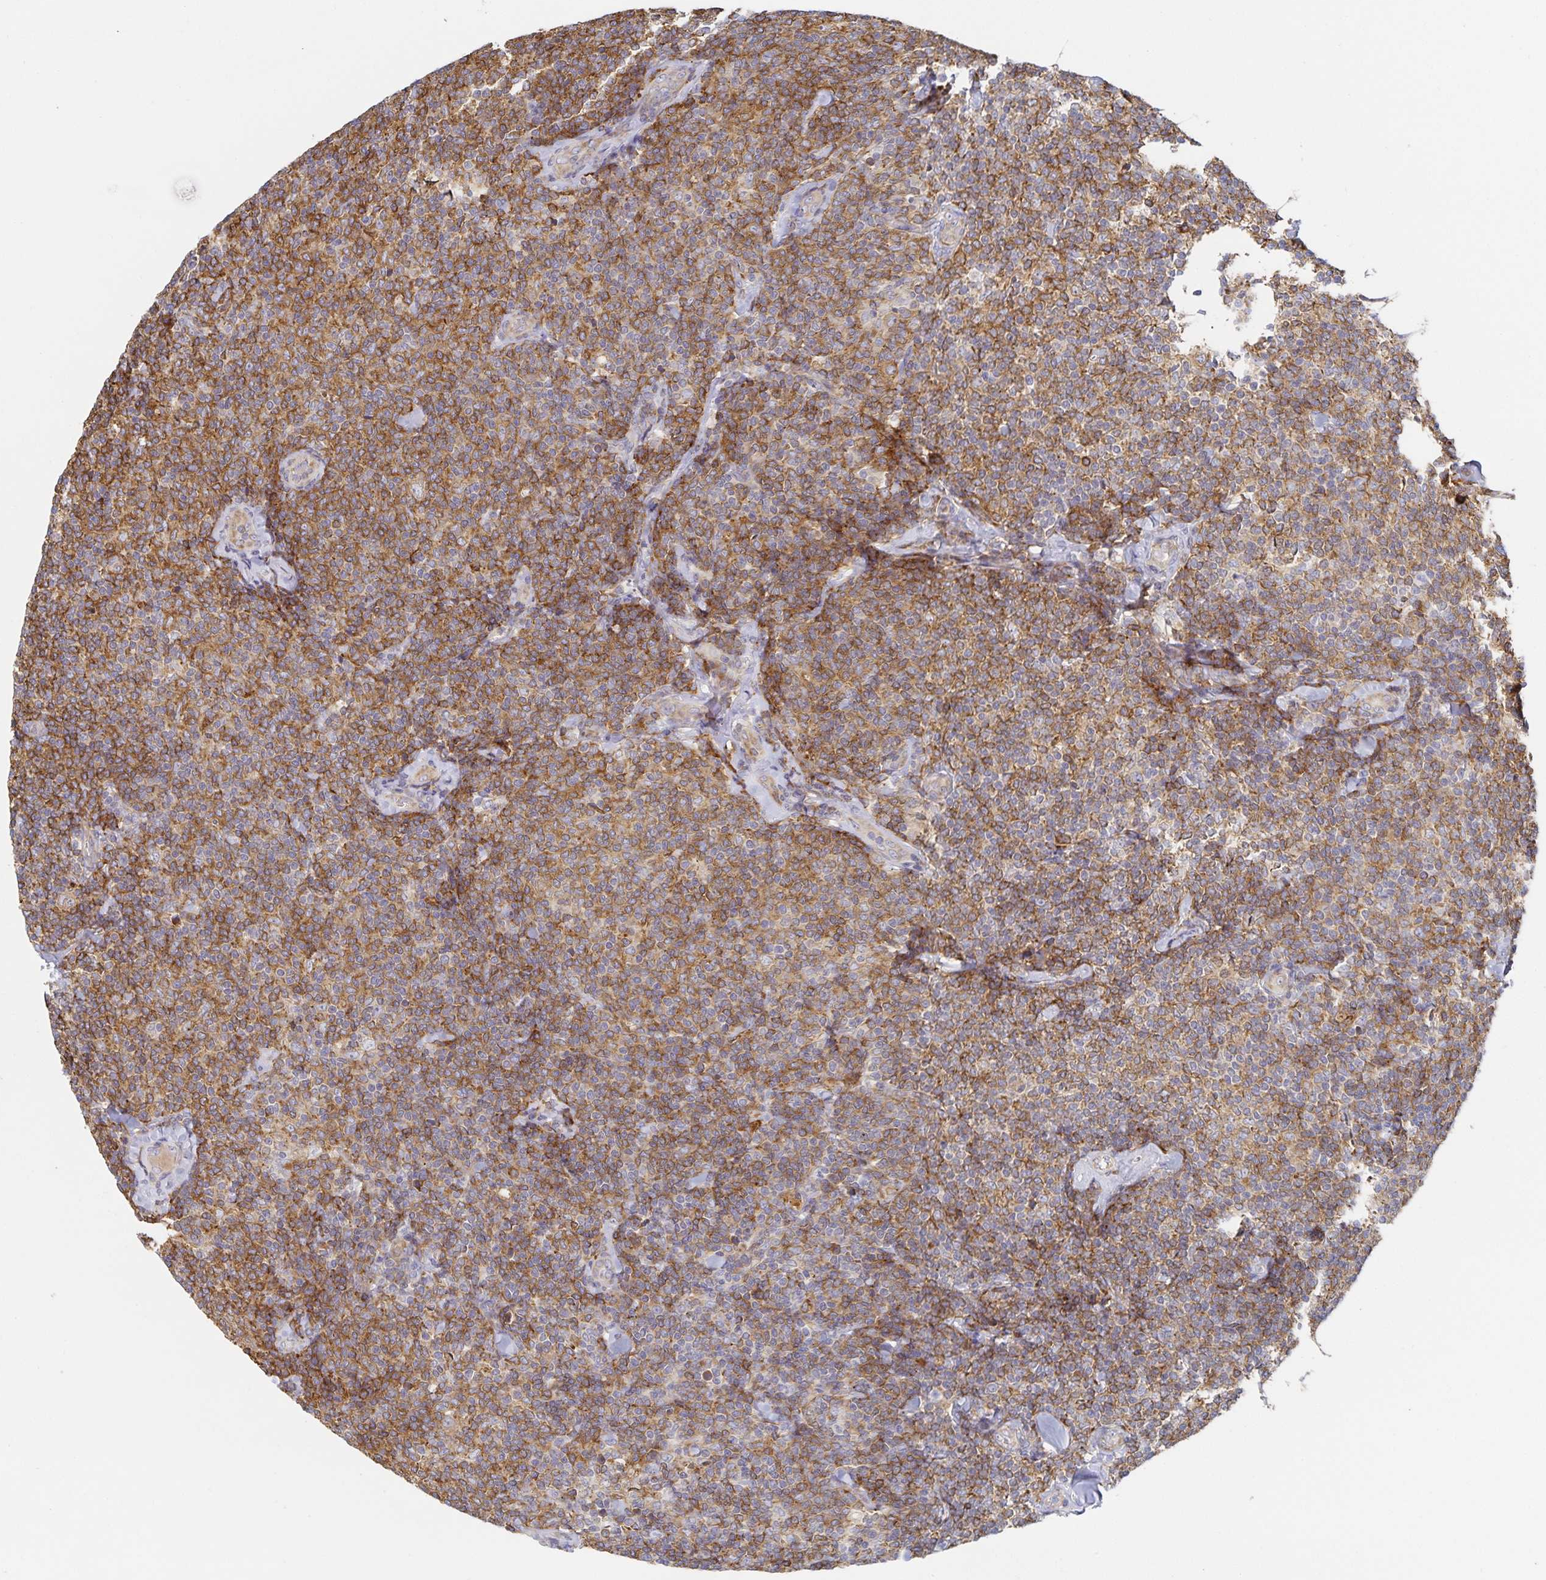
{"staining": {"intensity": "moderate", "quantity": ">75%", "location": "cytoplasmic/membranous"}, "tissue": "lymphoma", "cell_type": "Tumor cells", "image_type": "cancer", "snomed": [{"axis": "morphology", "description": "Malignant lymphoma, non-Hodgkin's type, Low grade"}, {"axis": "topography", "description": "Lymph node"}], "caption": "An image of lymphoma stained for a protein exhibits moderate cytoplasmic/membranous brown staining in tumor cells. (IHC, brightfield microscopy, high magnification).", "gene": "NOMO1", "patient": {"sex": "female", "age": 56}}